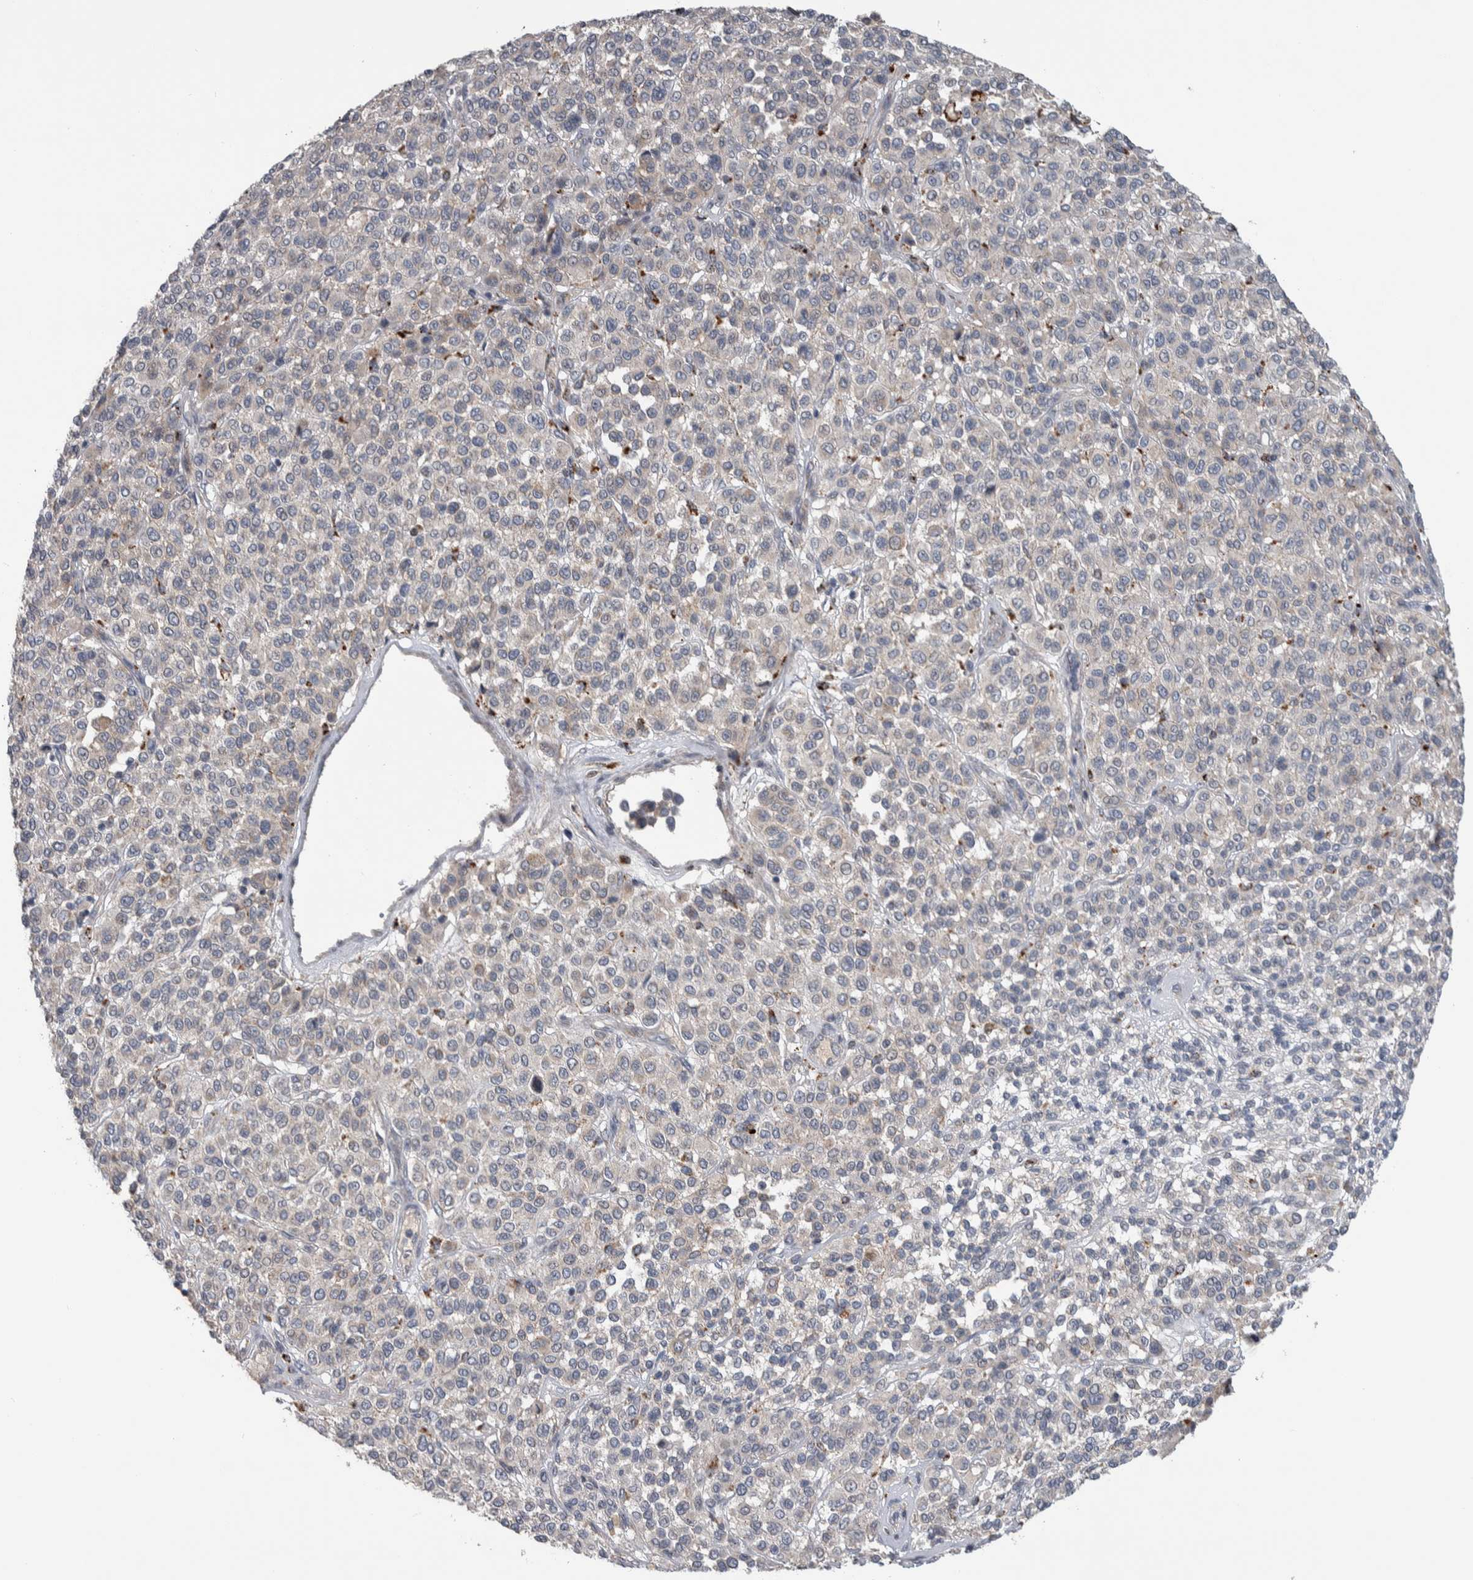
{"staining": {"intensity": "negative", "quantity": "none", "location": "none"}, "tissue": "melanoma", "cell_type": "Tumor cells", "image_type": "cancer", "snomed": [{"axis": "morphology", "description": "Malignant melanoma, Metastatic site"}, {"axis": "topography", "description": "Pancreas"}], "caption": "Human melanoma stained for a protein using immunohistochemistry shows no staining in tumor cells.", "gene": "FAM83G", "patient": {"sex": "female", "age": 30}}